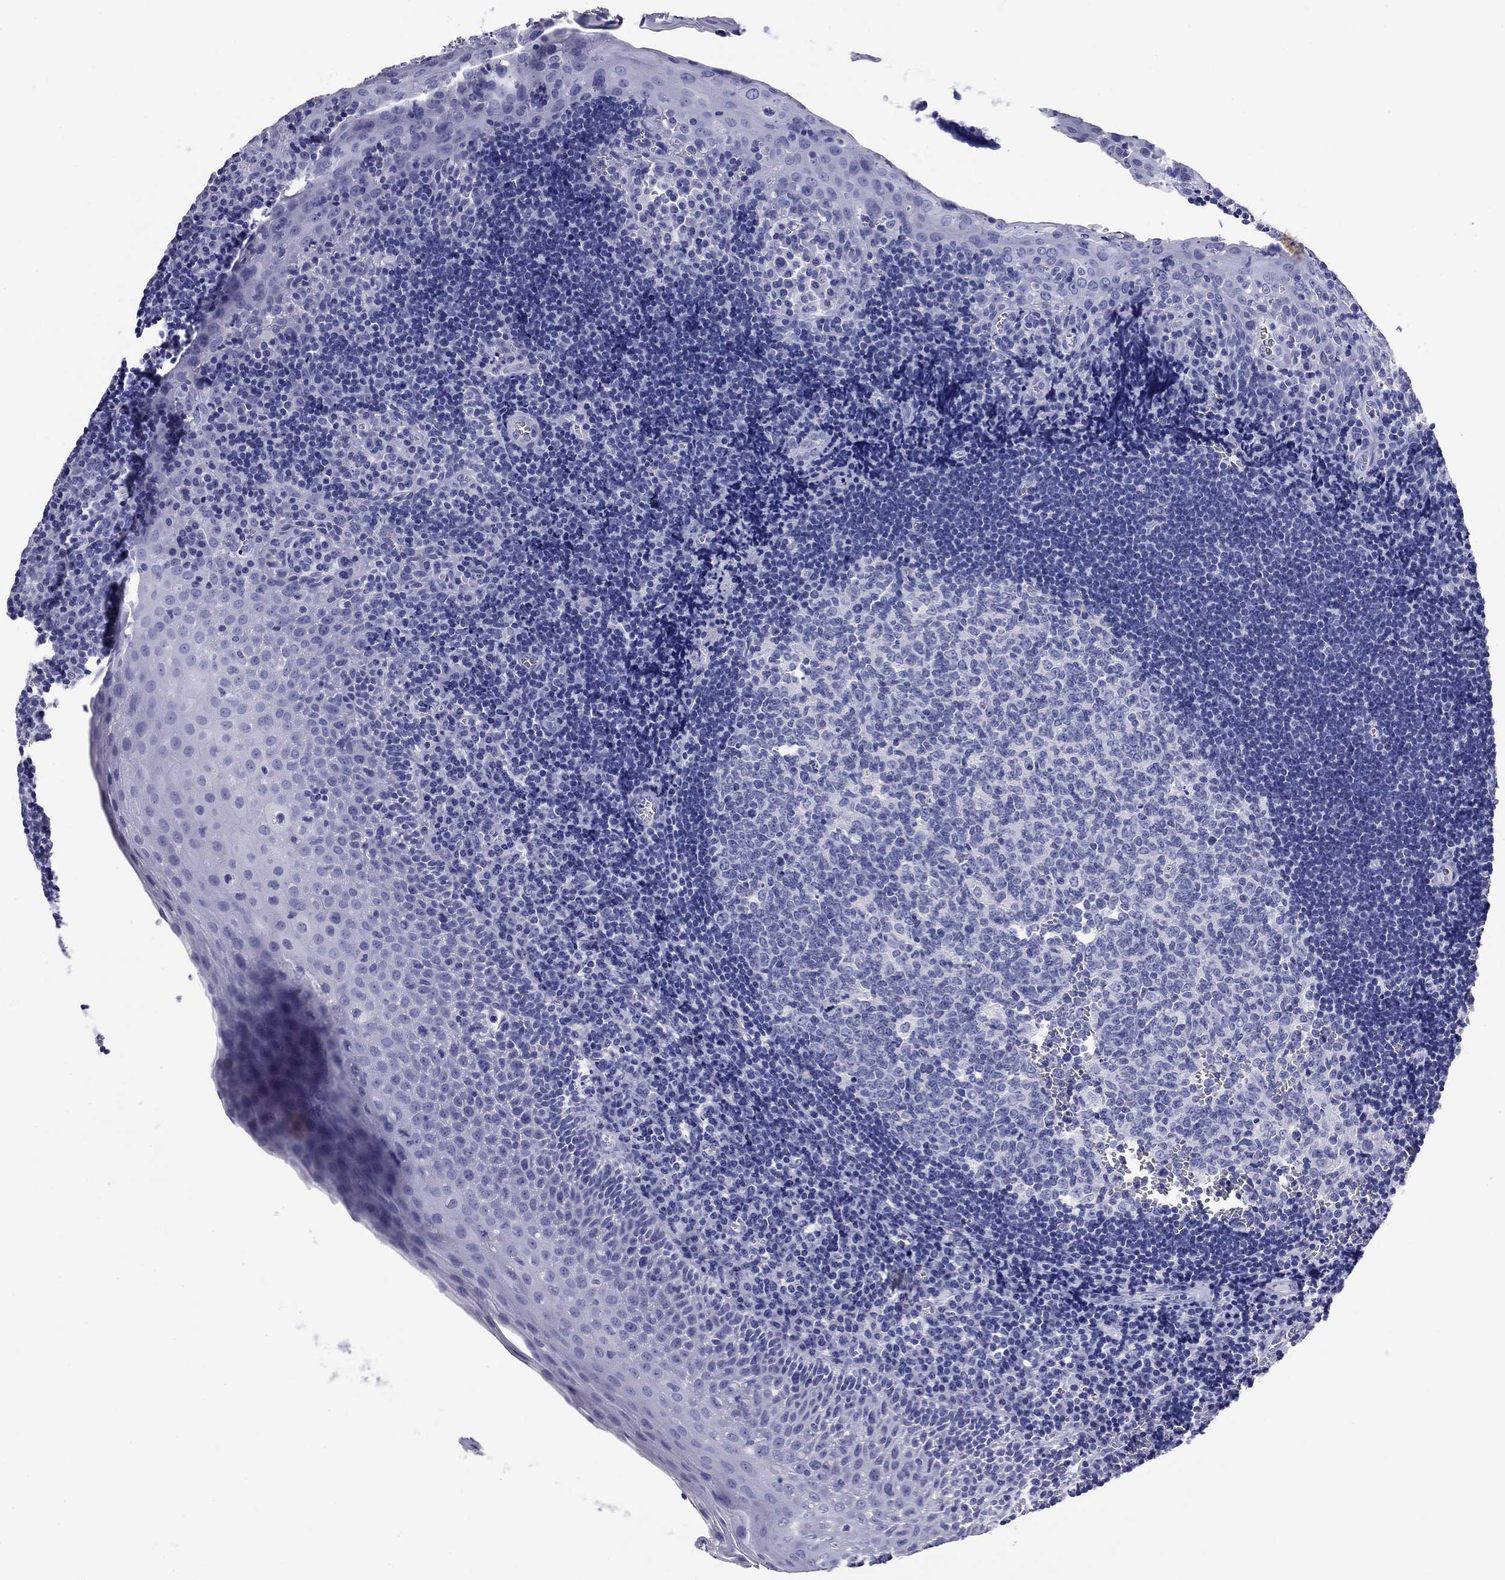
{"staining": {"intensity": "negative", "quantity": "none", "location": "none"}, "tissue": "tonsil", "cell_type": "Germinal center cells", "image_type": "normal", "snomed": [{"axis": "morphology", "description": "Normal tissue, NOS"}, {"axis": "morphology", "description": "Inflammation, NOS"}, {"axis": "topography", "description": "Tonsil"}], "caption": "Immunohistochemical staining of normal human tonsil shows no significant positivity in germinal center cells. Nuclei are stained in blue.", "gene": "NPPA", "patient": {"sex": "female", "age": 31}}